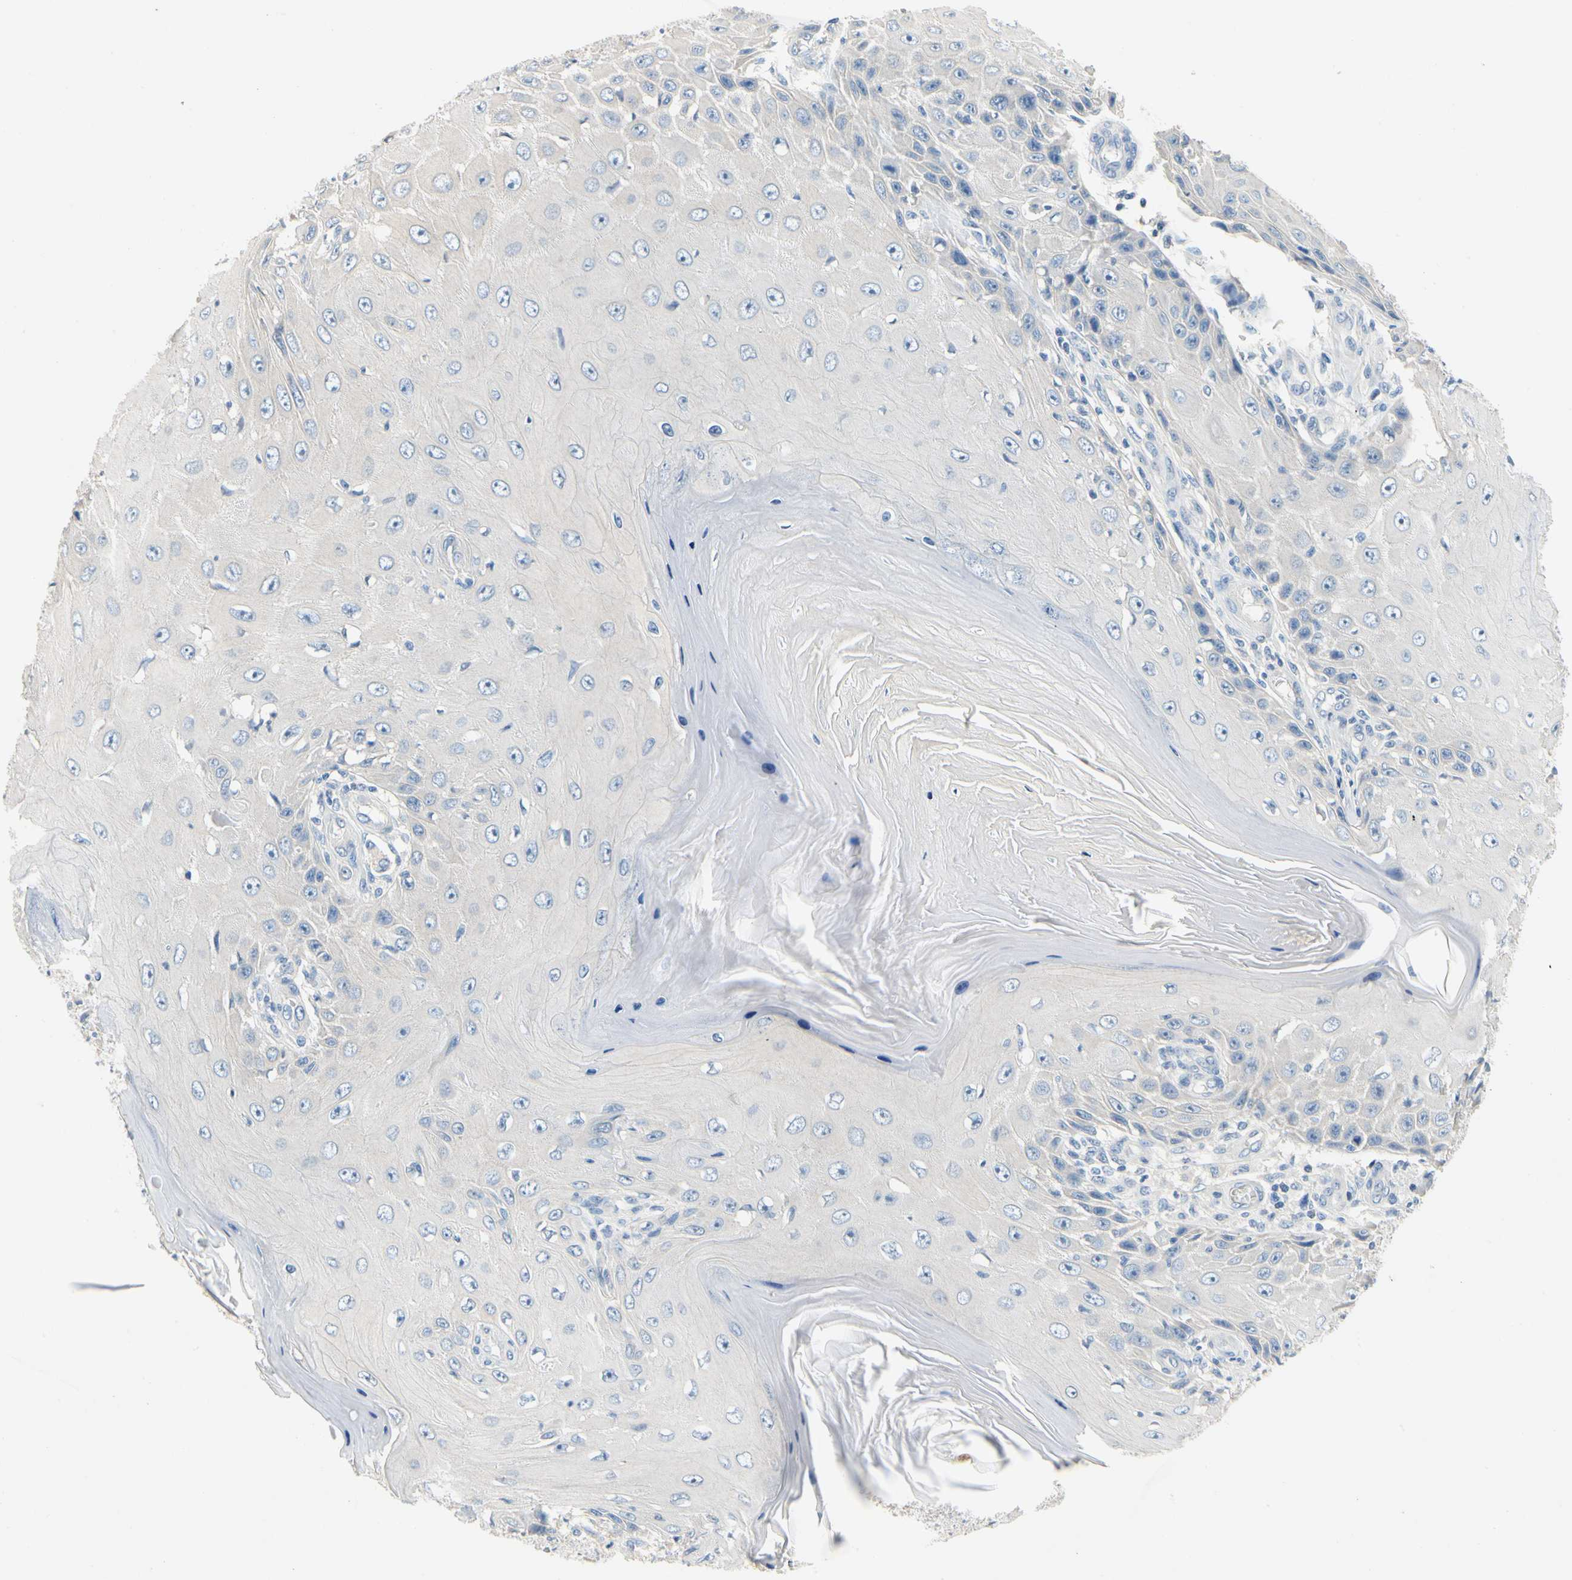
{"staining": {"intensity": "negative", "quantity": "none", "location": "none"}, "tissue": "skin cancer", "cell_type": "Tumor cells", "image_type": "cancer", "snomed": [{"axis": "morphology", "description": "Squamous cell carcinoma, NOS"}, {"axis": "topography", "description": "Skin"}], "caption": "Immunohistochemistry (IHC) micrograph of human squamous cell carcinoma (skin) stained for a protein (brown), which reveals no positivity in tumor cells.", "gene": "CCM2L", "patient": {"sex": "female", "age": 73}}